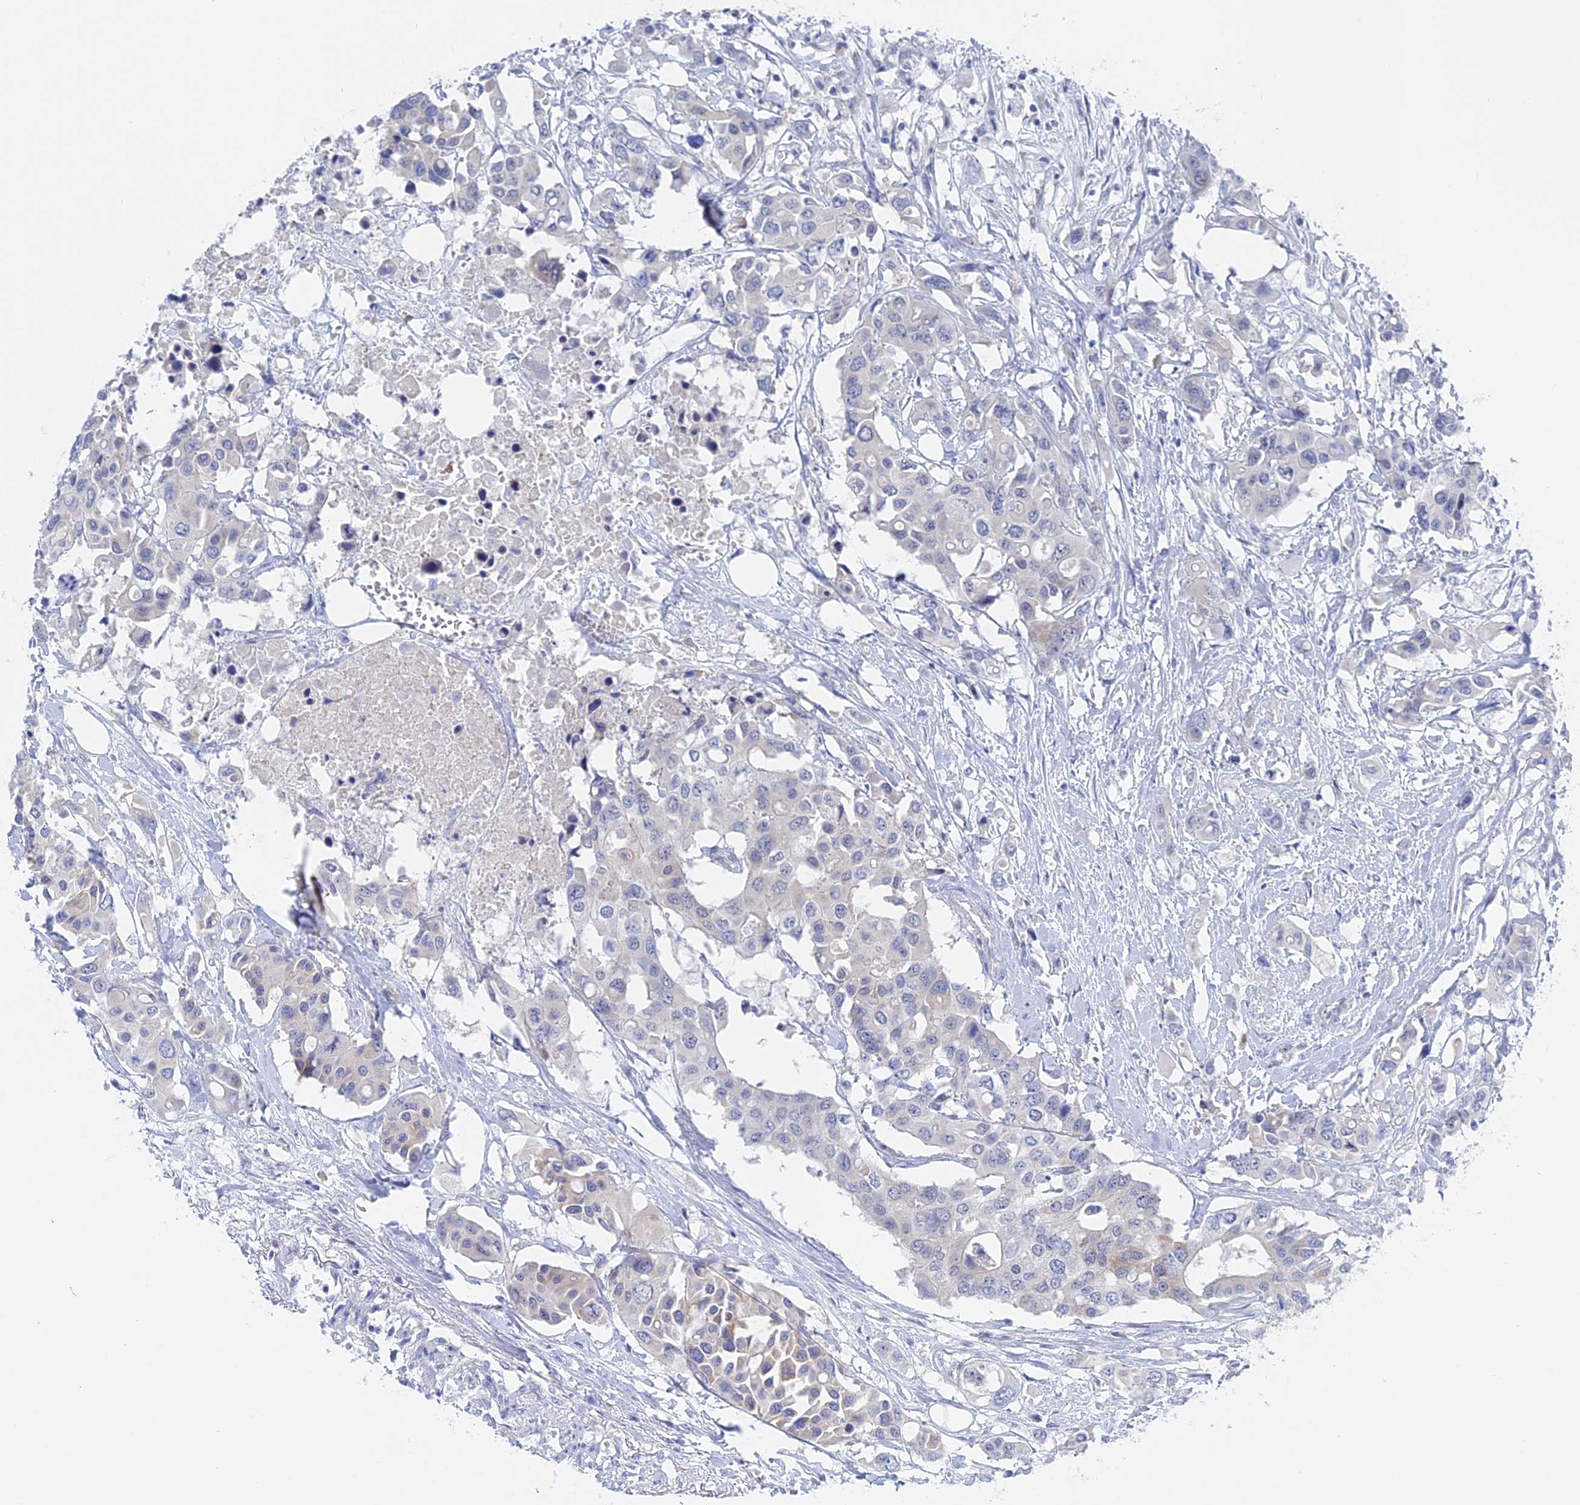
{"staining": {"intensity": "negative", "quantity": "none", "location": "none"}, "tissue": "colorectal cancer", "cell_type": "Tumor cells", "image_type": "cancer", "snomed": [{"axis": "morphology", "description": "Adenocarcinoma, NOS"}, {"axis": "topography", "description": "Colon"}], "caption": "This is an immunohistochemistry image of colorectal cancer (adenocarcinoma). There is no expression in tumor cells.", "gene": "DACT3", "patient": {"sex": "male", "age": 77}}